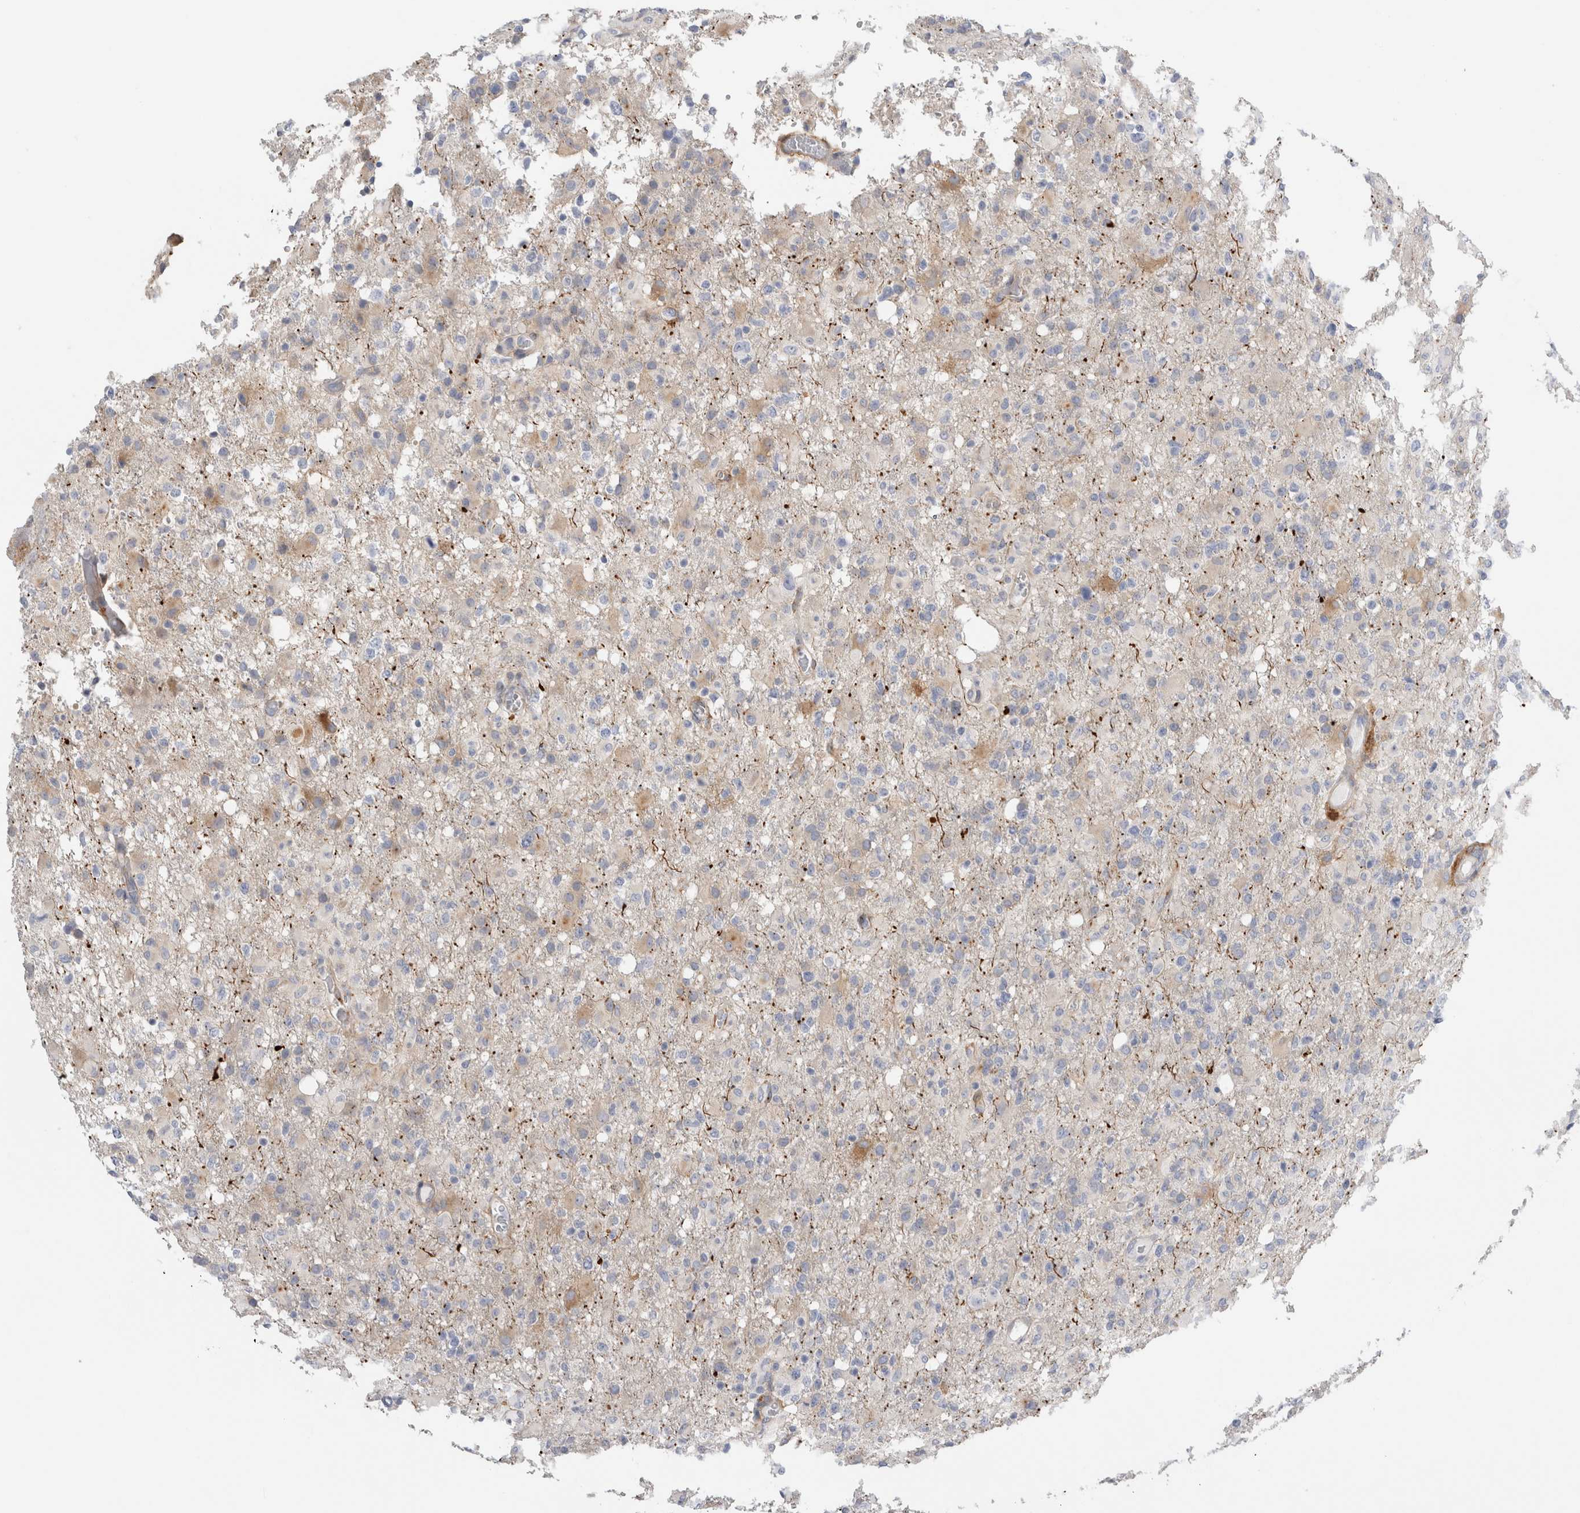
{"staining": {"intensity": "negative", "quantity": "none", "location": "none"}, "tissue": "glioma", "cell_type": "Tumor cells", "image_type": "cancer", "snomed": [{"axis": "morphology", "description": "Glioma, malignant, High grade"}, {"axis": "topography", "description": "Brain"}], "caption": "Tumor cells show no significant protein positivity in malignant glioma (high-grade). (DAB (3,3'-diaminobenzidine) immunohistochemistry with hematoxylin counter stain).", "gene": "SLC20A2", "patient": {"sex": "female", "age": 57}}